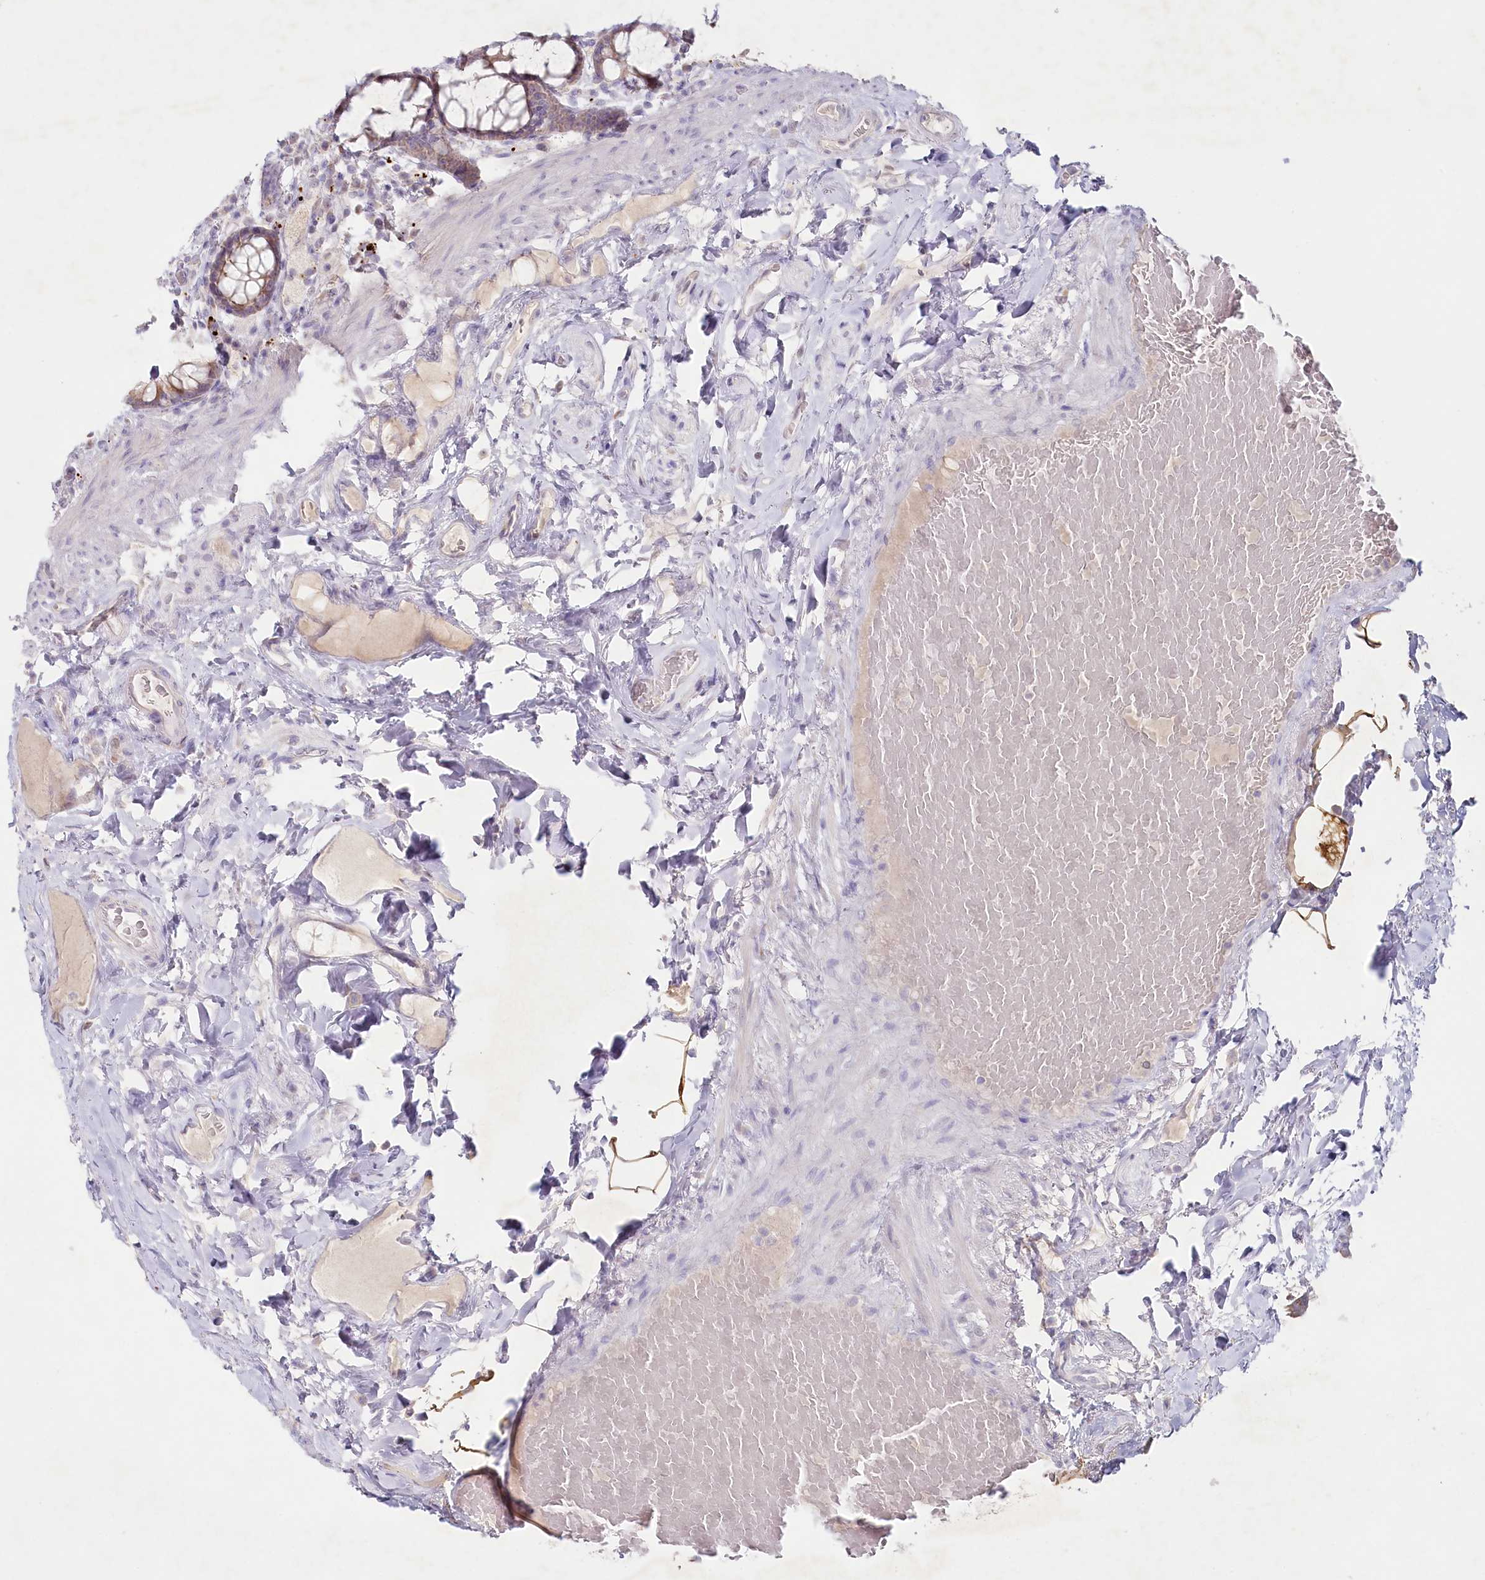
{"staining": {"intensity": "weak", "quantity": ">75%", "location": "cytoplasmic/membranous"}, "tissue": "rectum", "cell_type": "Glandular cells", "image_type": "normal", "snomed": [{"axis": "morphology", "description": "Normal tissue, NOS"}, {"axis": "topography", "description": "Rectum"}], "caption": "Protein expression by immunohistochemistry (IHC) reveals weak cytoplasmic/membranous positivity in approximately >75% of glandular cells in normal rectum. (DAB IHC with brightfield microscopy, high magnification).", "gene": "PSAPL1", "patient": {"sex": "male", "age": 83}}